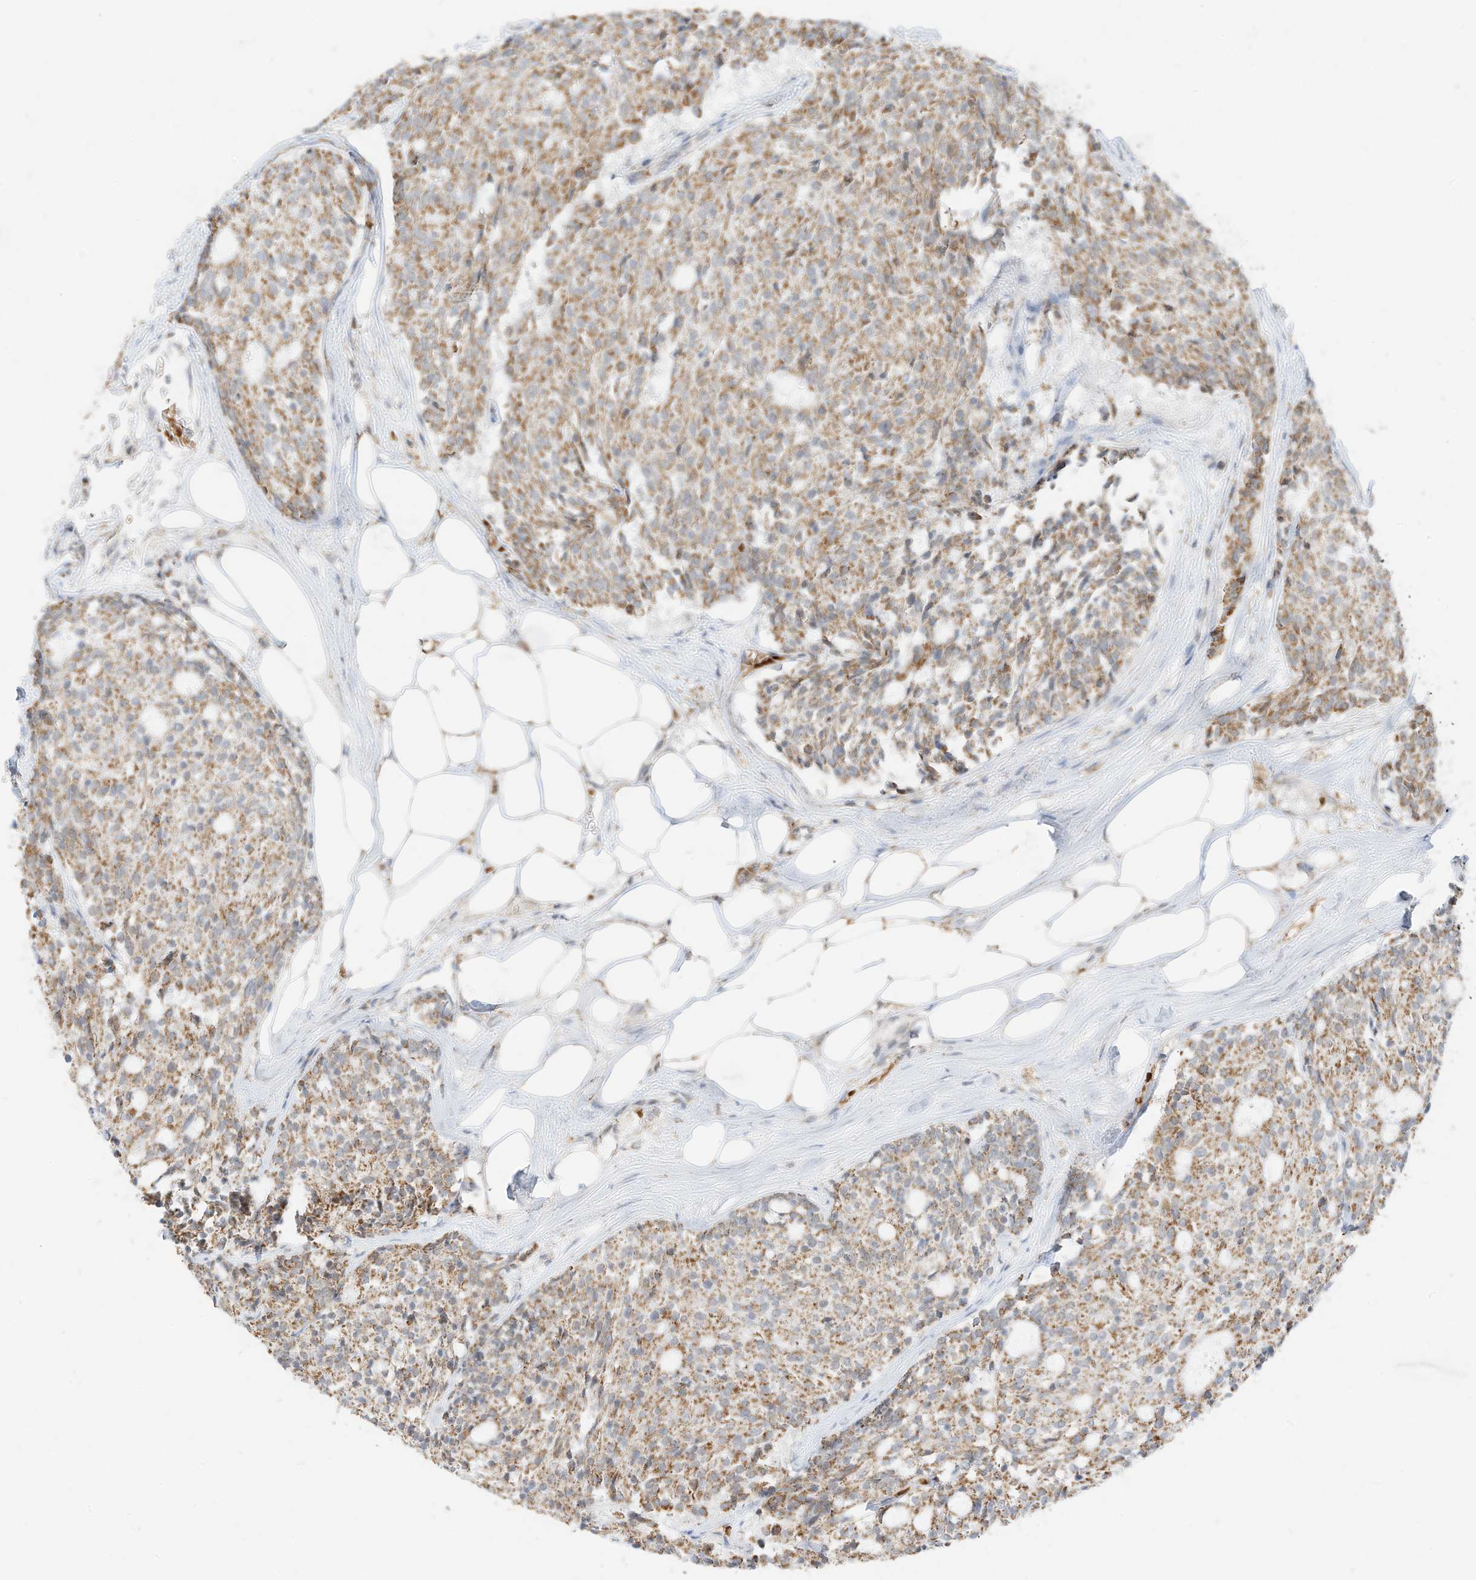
{"staining": {"intensity": "moderate", "quantity": ">75%", "location": "cytoplasmic/membranous"}, "tissue": "carcinoid", "cell_type": "Tumor cells", "image_type": "cancer", "snomed": [{"axis": "morphology", "description": "Carcinoid, malignant, NOS"}, {"axis": "topography", "description": "Pancreas"}], "caption": "Moderate cytoplasmic/membranous protein staining is identified in about >75% of tumor cells in carcinoid.", "gene": "MTUS2", "patient": {"sex": "female", "age": 54}}